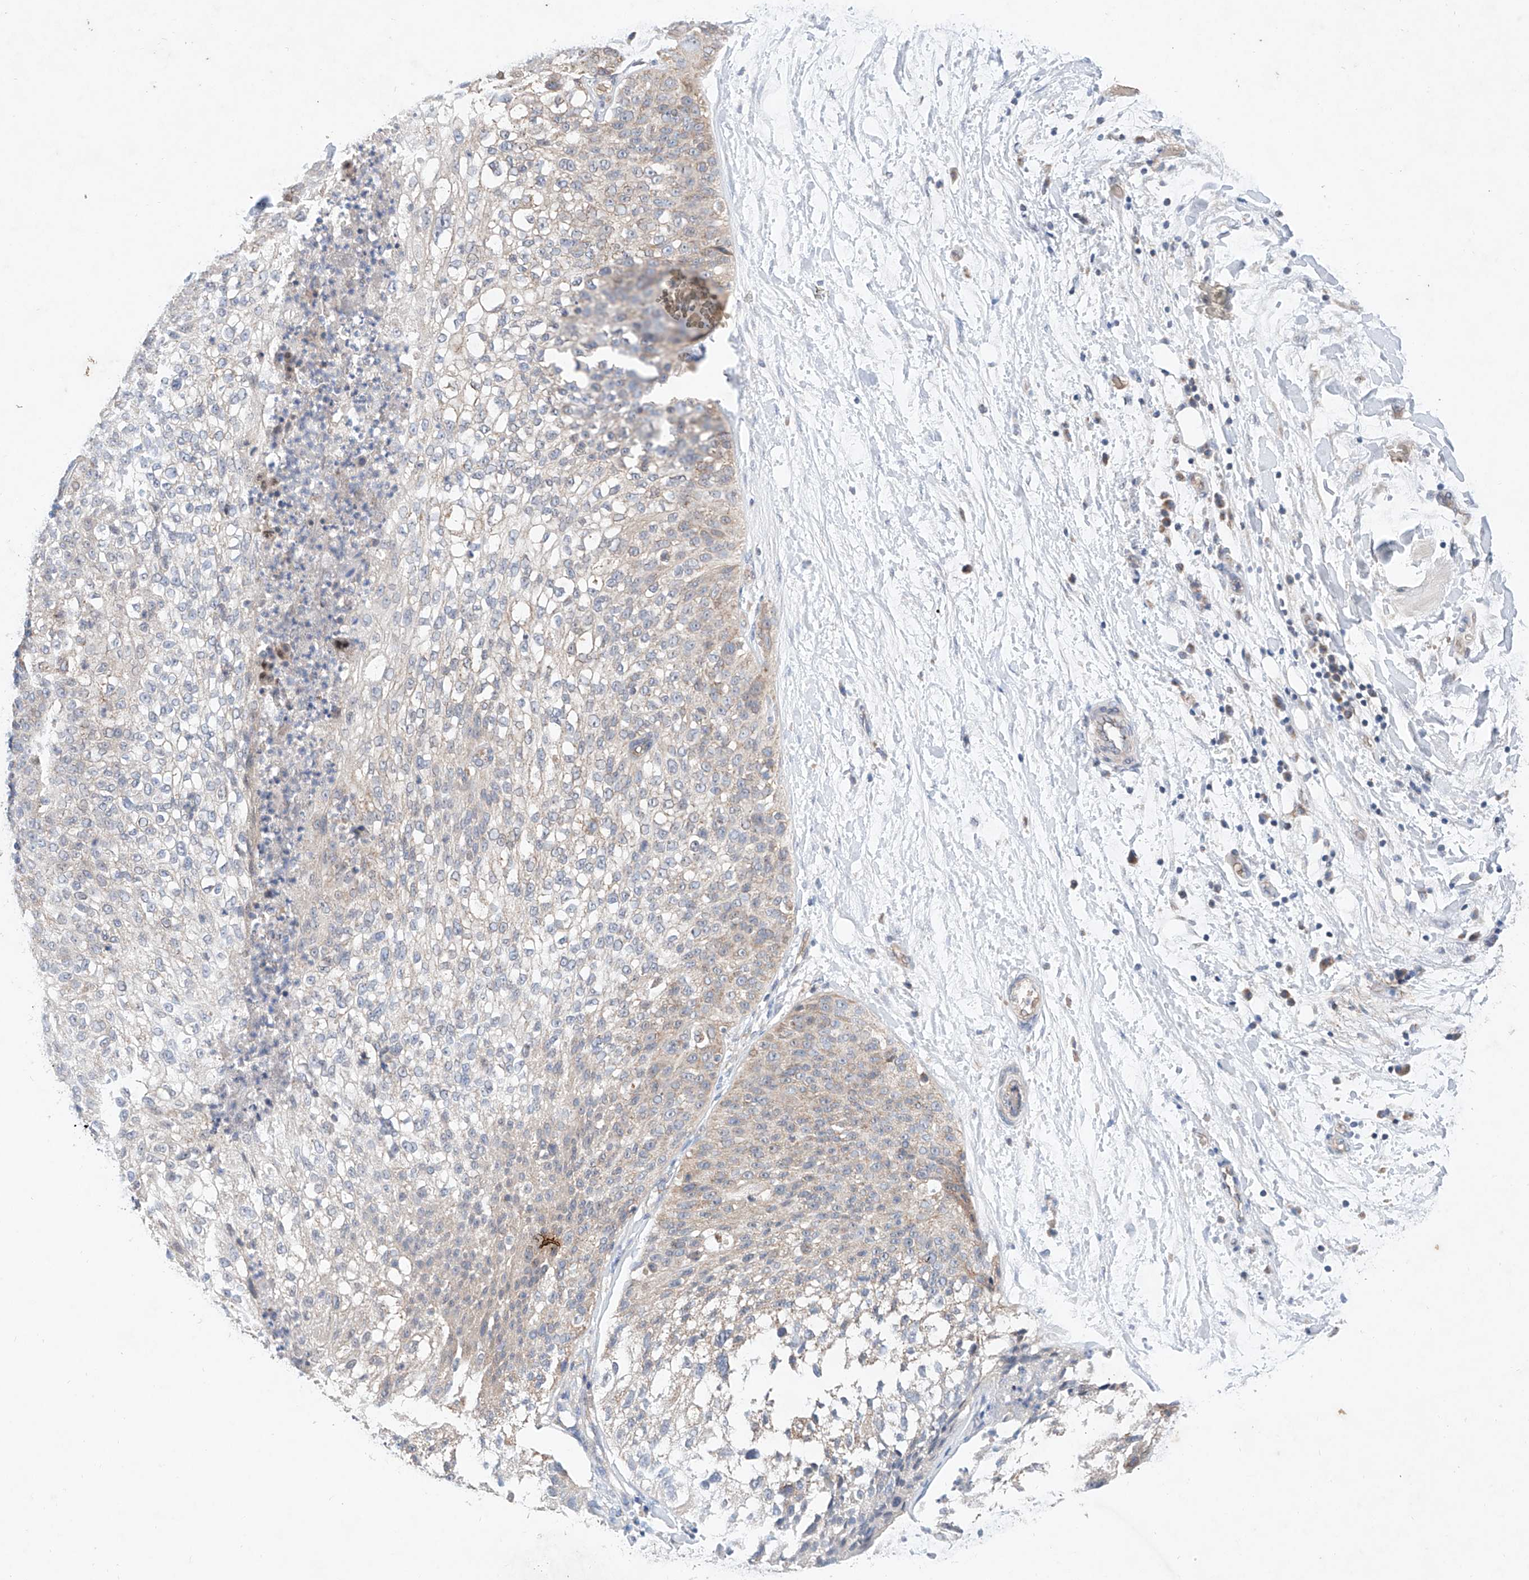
{"staining": {"intensity": "negative", "quantity": "none", "location": "none"}, "tissue": "lung cancer", "cell_type": "Tumor cells", "image_type": "cancer", "snomed": [{"axis": "morphology", "description": "Inflammation, NOS"}, {"axis": "morphology", "description": "Squamous cell carcinoma, NOS"}, {"axis": "topography", "description": "Lymph node"}, {"axis": "topography", "description": "Soft tissue"}, {"axis": "topography", "description": "Lung"}], "caption": "Tumor cells show no significant protein staining in lung squamous cell carcinoma.", "gene": "FASTK", "patient": {"sex": "male", "age": 66}}